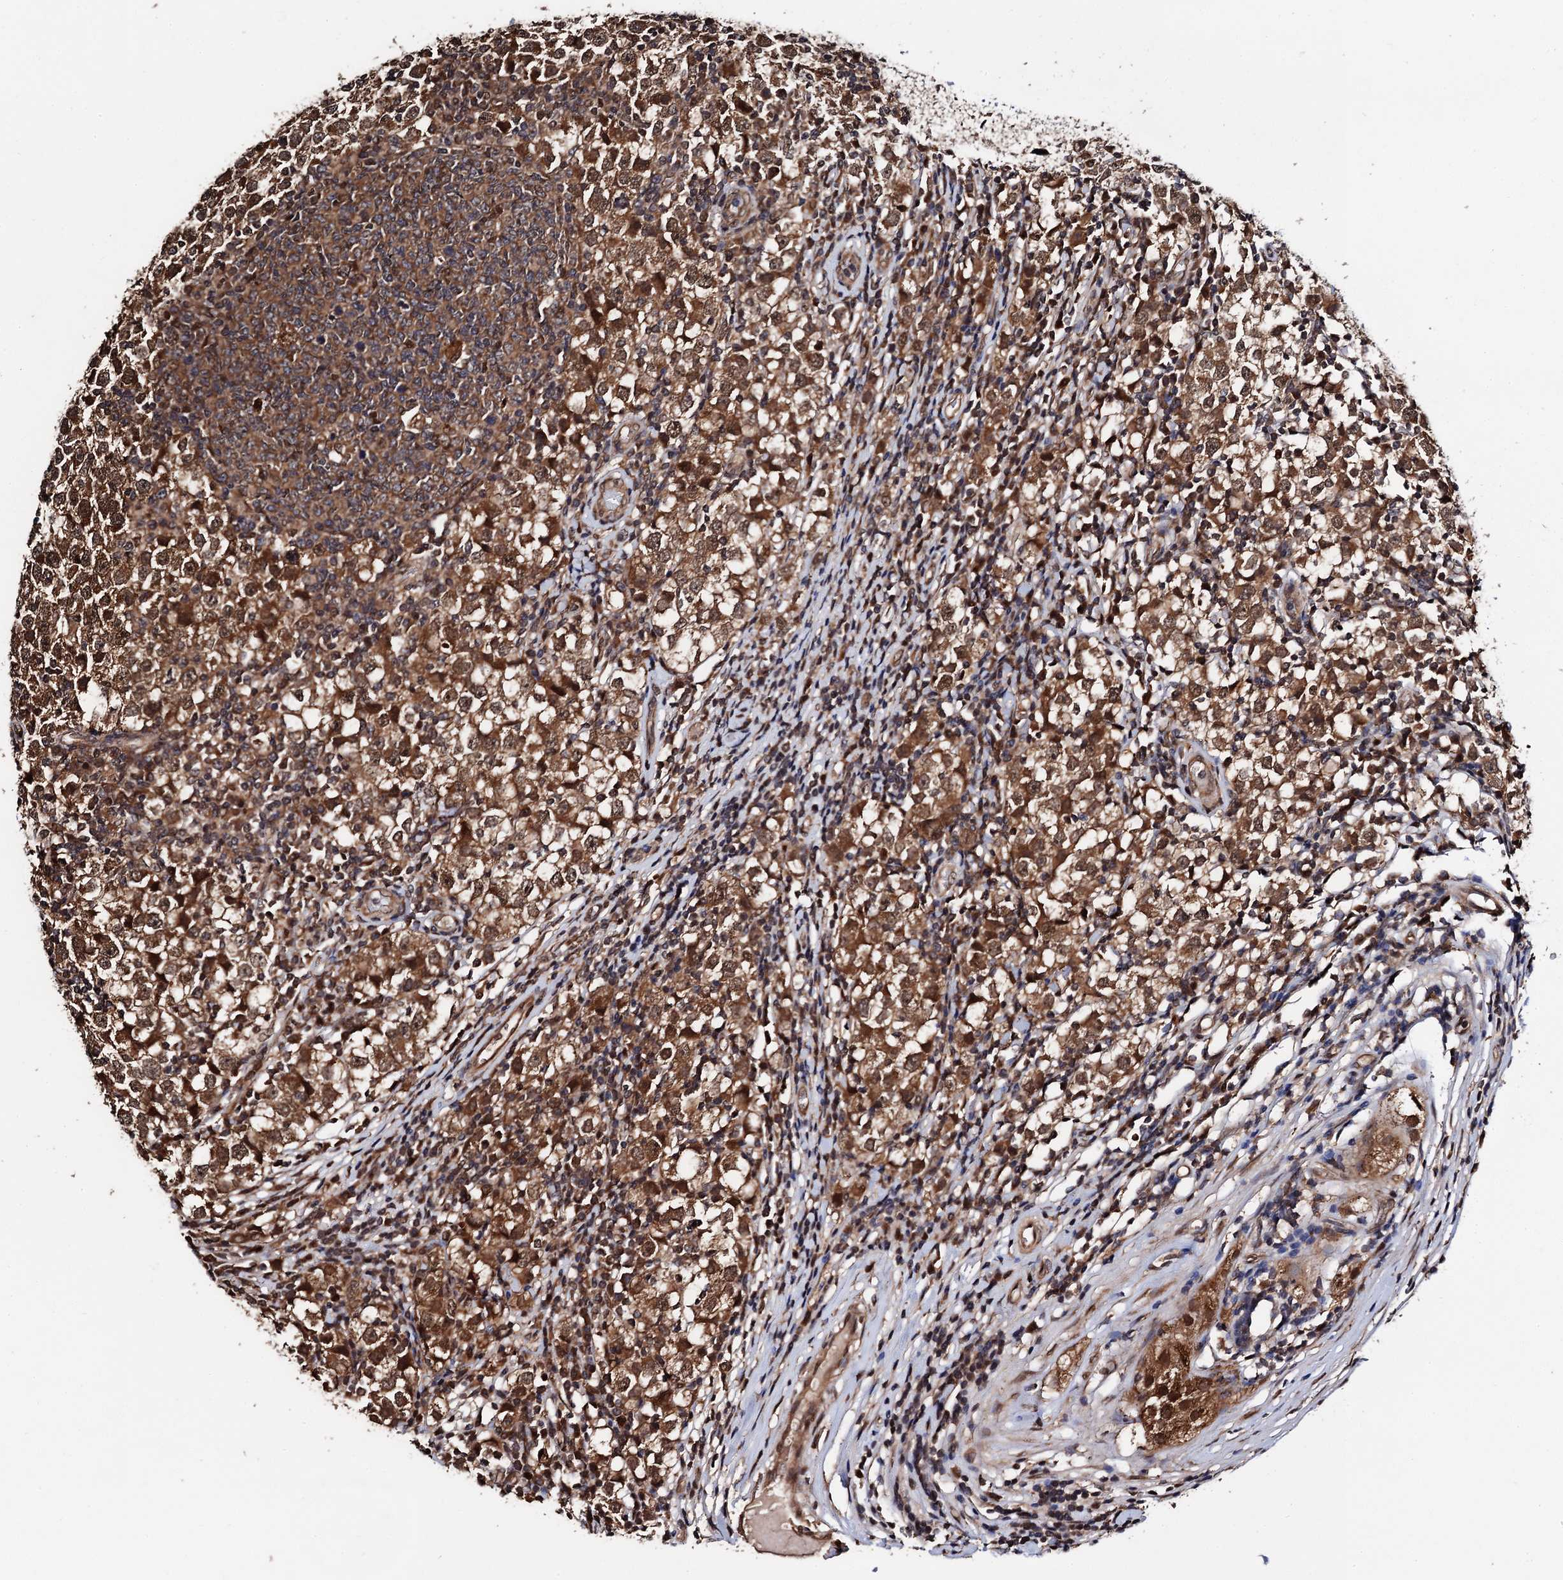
{"staining": {"intensity": "moderate", "quantity": ">75%", "location": "cytoplasmic/membranous,nuclear"}, "tissue": "testis cancer", "cell_type": "Tumor cells", "image_type": "cancer", "snomed": [{"axis": "morphology", "description": "Seminoma, NOS"}, {"axis": "topography", "description": "Testis"}], "caption": "IHC histopathology image of human seminoma (testis) stained for a protein (brown), which demonstrates medium levels of moderate cytoplasmic/membranous and nuclear positivity in approximately >75% of tumor cells.", "gene": "MIER2", "patient": {"sex": "male", "age": 65}}